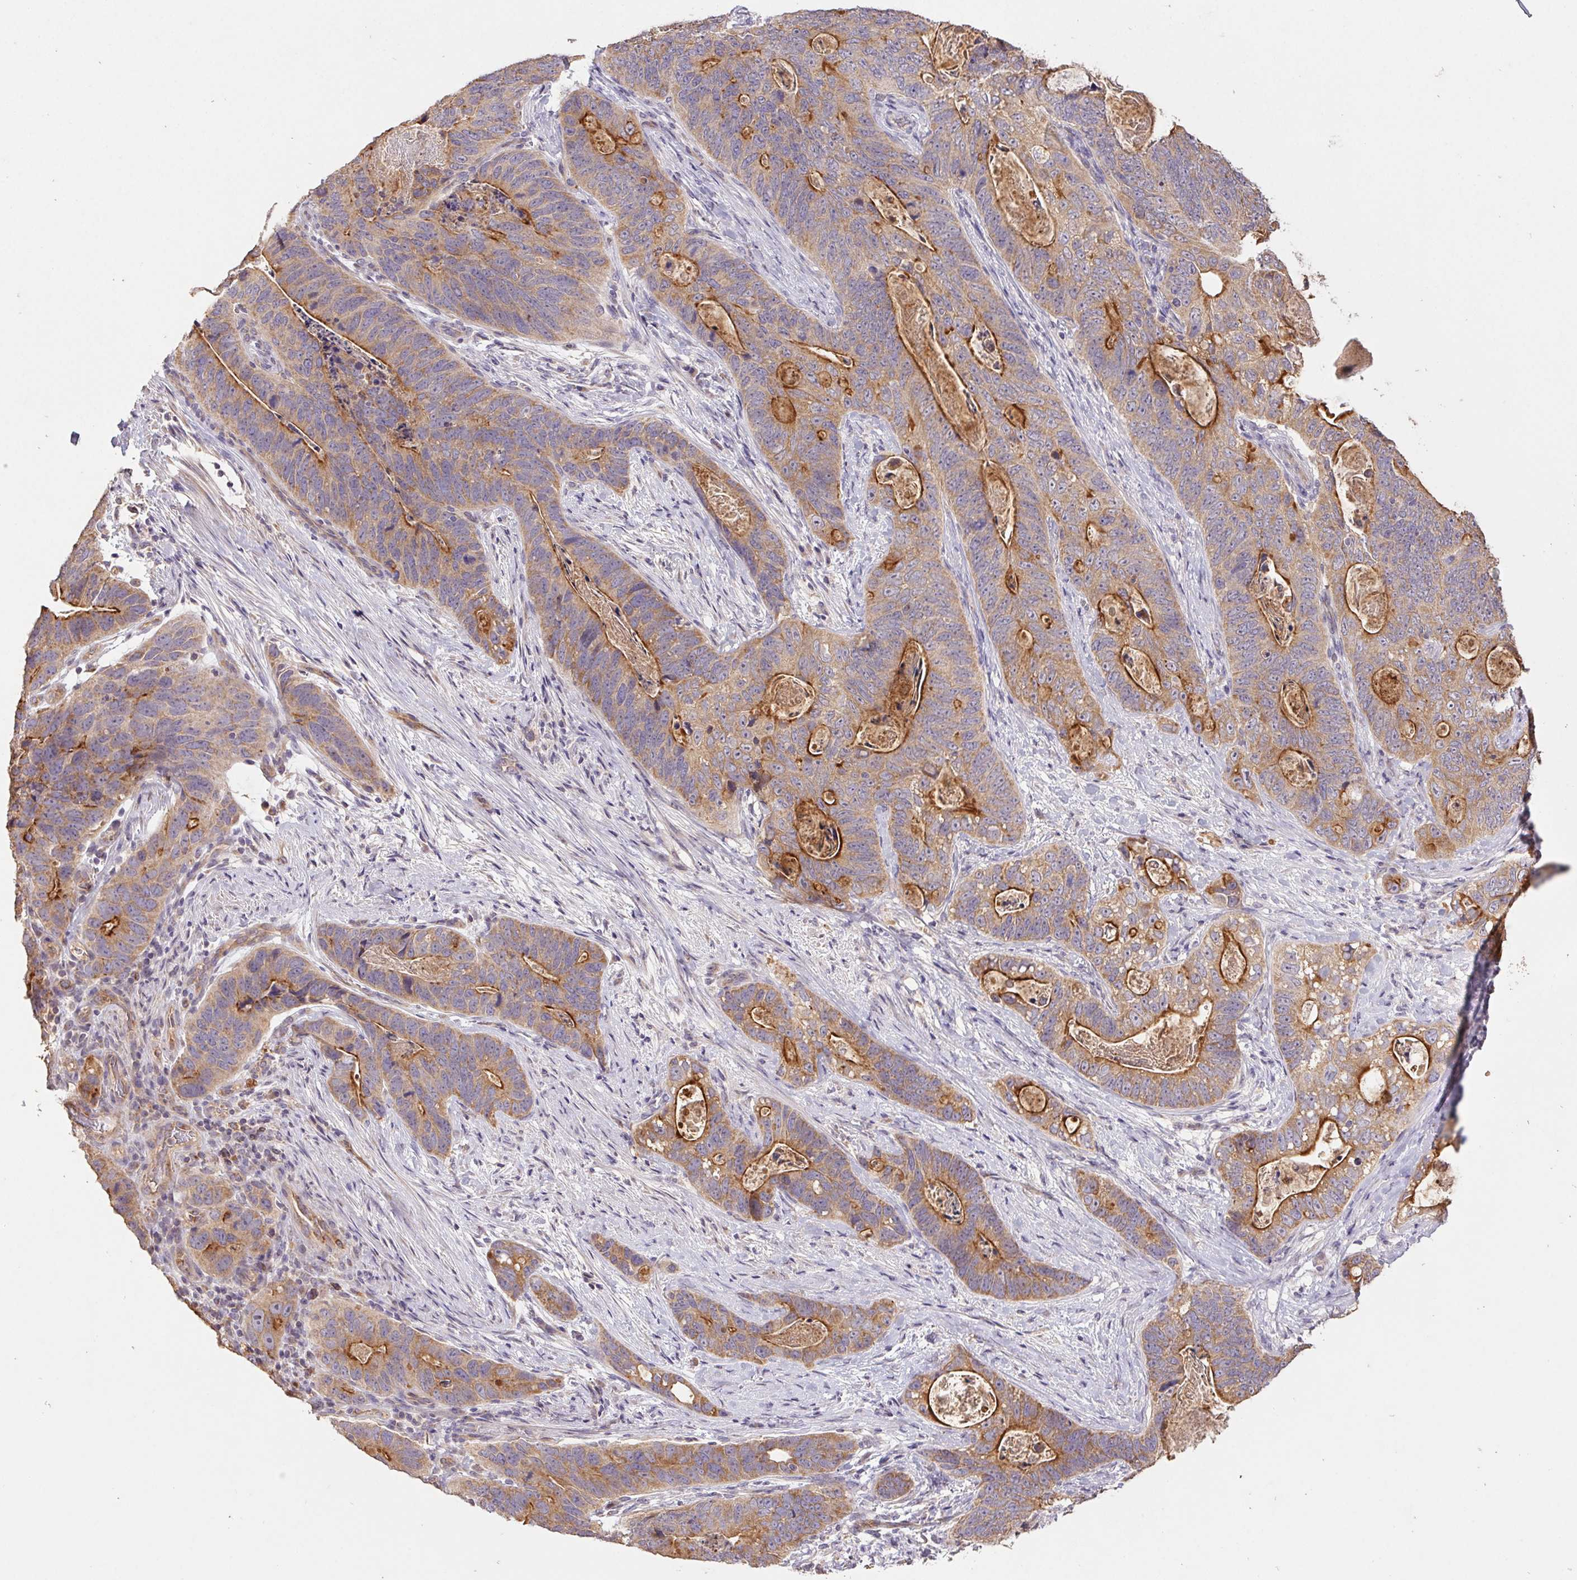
{"staining": {"intensity": "moderate", "quantity": "25%-75%", "location": "cytoplasmic/membranous"}, "tissue": "stomach cancer", "cell_type": "Tumor cells", "image_type": "cancer", "snomed": [{"axis": "morphology", "description": "Normal tissue, NOS"}, {"axis": "morphology", "description": "Adenocarcinoma, NOS"}, {"axis": "topography", "description": "Stomach"}], "caption": "Stomach cancer (adenocarcinoma) tissue exhibits moderate cytoplasmic/membranous staining in approximately 25%-75% of tumor cells, visualized by immunohistochemistry. The protein of interest is shown in brown color, while the nuclei are stained blue.", "gene": "RAB11A", "patient": {"sex": "female", "age": 89}}